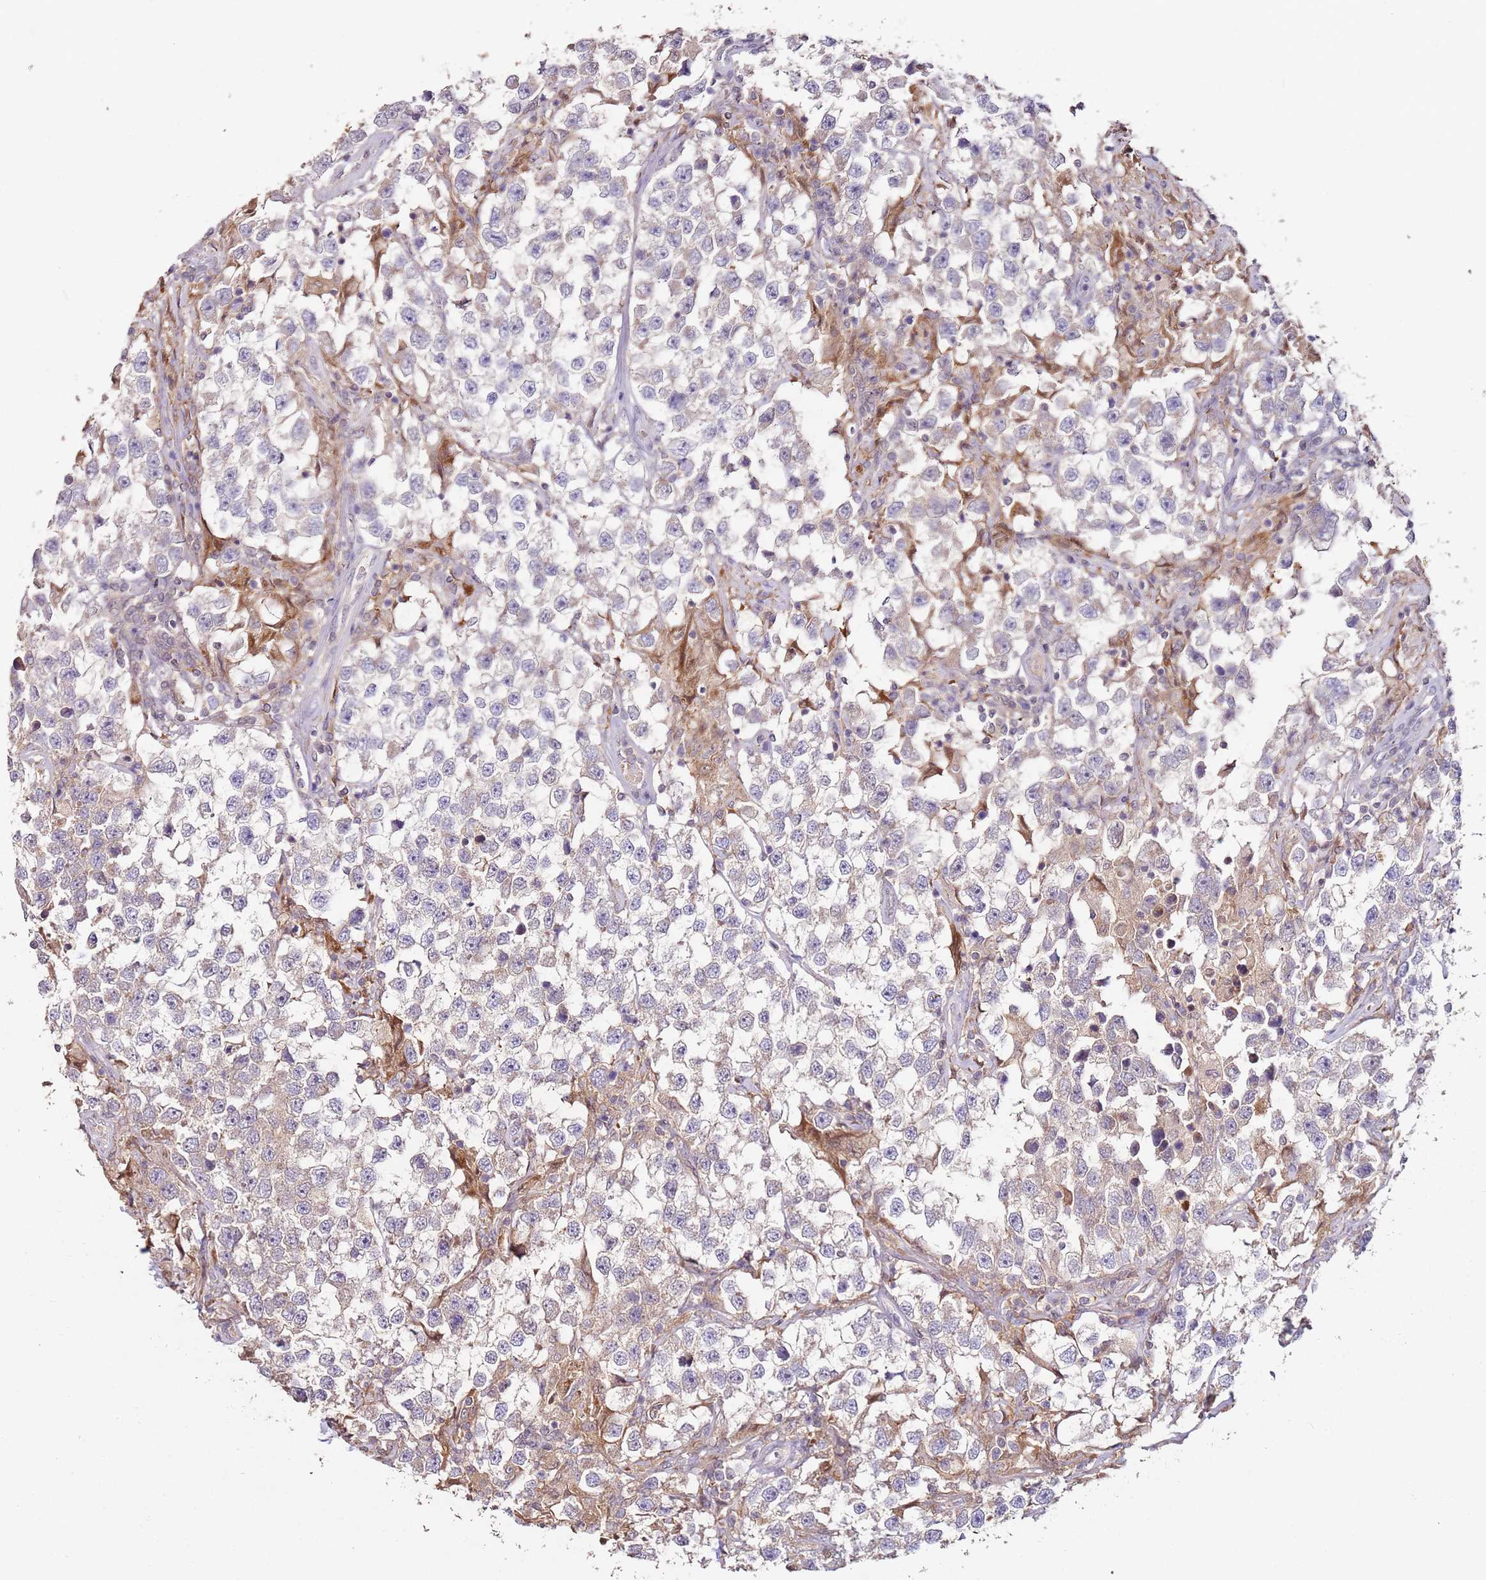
{"staining": {"intensity": "negative", "quantity": "none", "location": "none"}, "tissue": "testis cancer", "cell_type": "Tumor cells", "image_type": "cancer", "snomed": [{"axis": "morphology", "description": "Seminoma, NOS"}, {"axis": "topography", "description": "Testis"}], "caption": "The image demonstrates no staining of tumor cells in seminoma (testis).", "gene": "MDH1", "patient": {"sex": "male", "age": 46}}